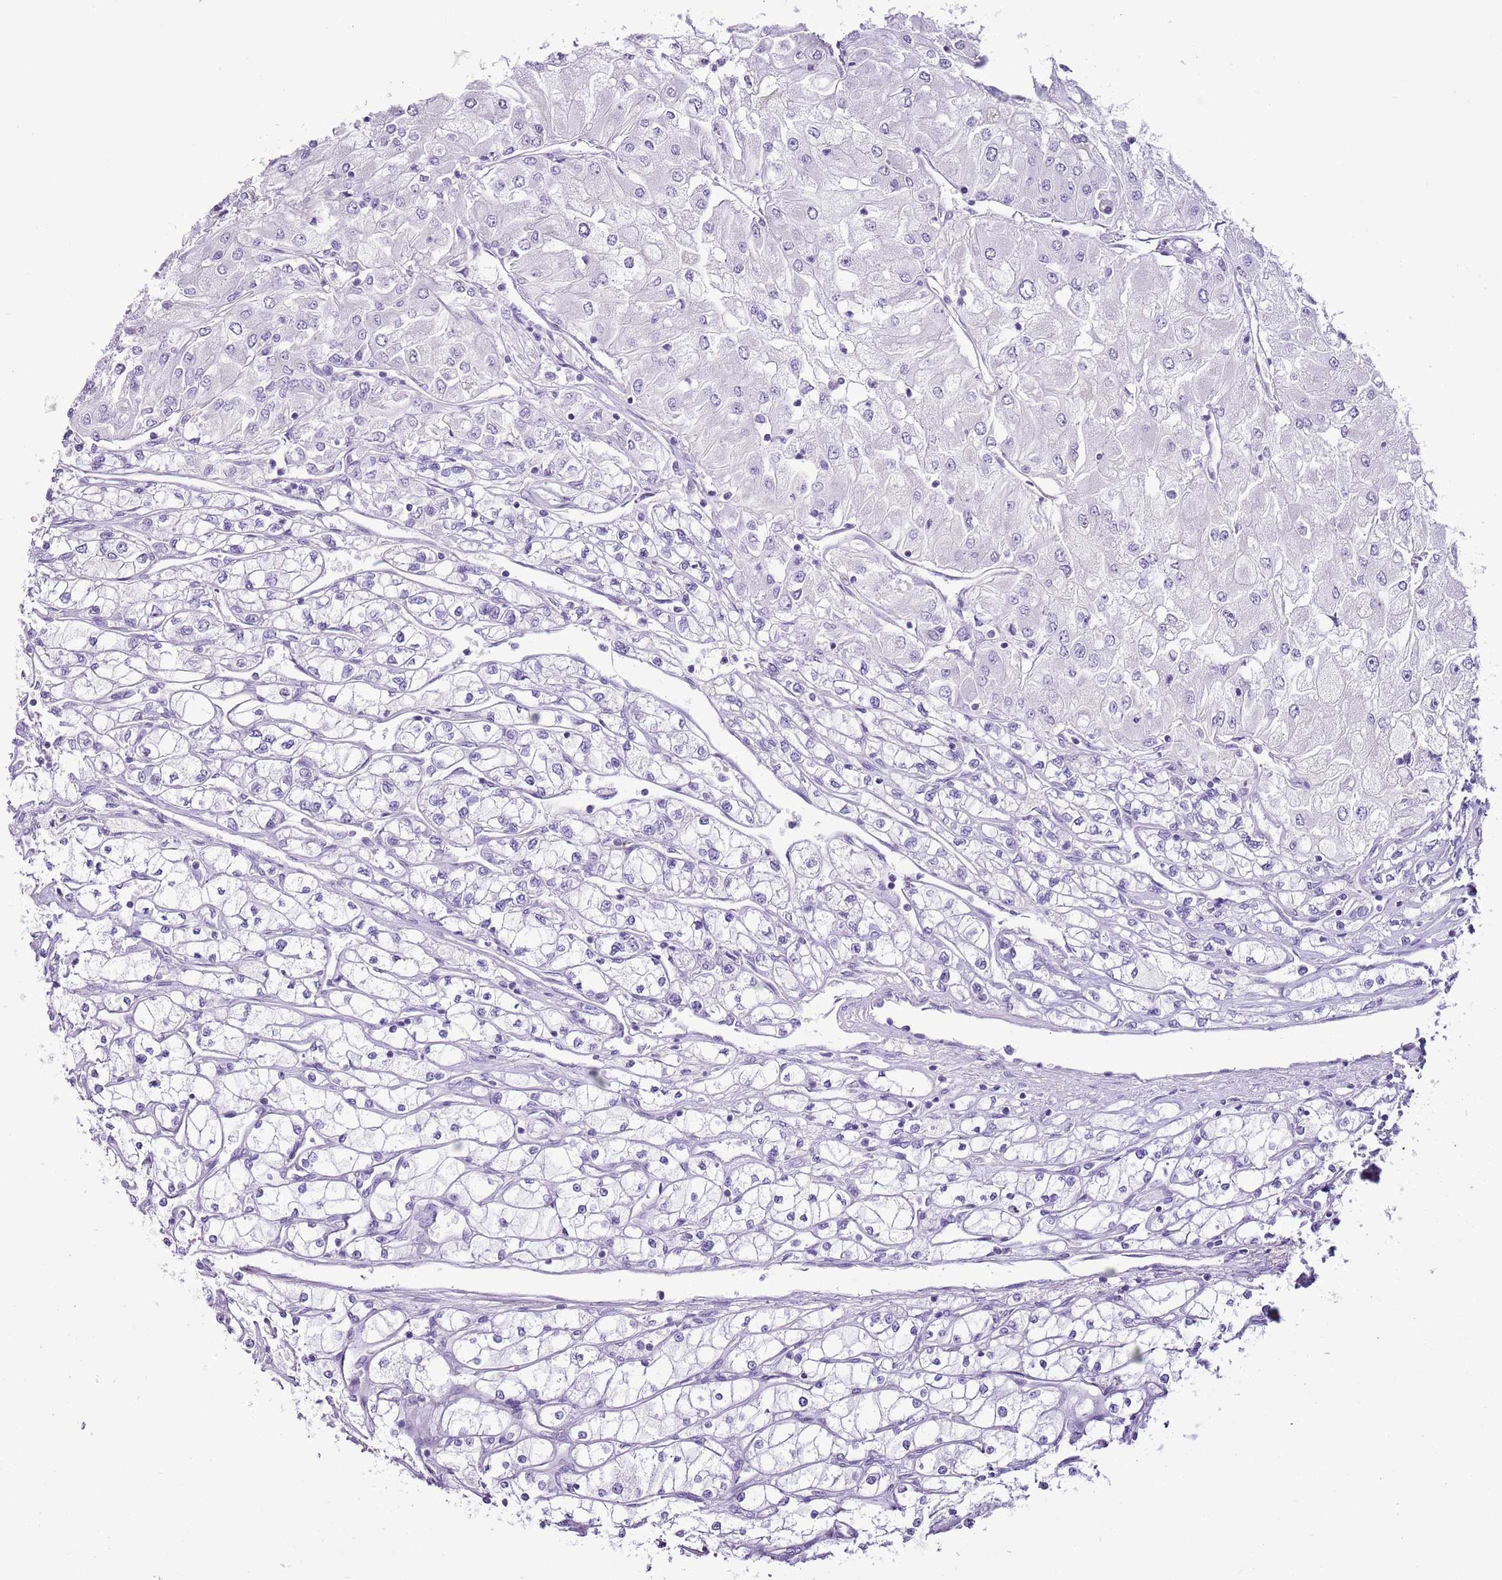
{"staining": {"intensity": "negative", "quantity": "none", "location": "none"}, "tissue": "renal cancer", "cell_type": "Tumor cells", "image_type": "cancer", "snomed": [{"axis": "morphology", "description": "Adenocarcinoma, NOS"}, {"axis": "topography", "description": "Kidney"}], "caption": "An IHC photomicrograph of renal cancer is shown. There is no staining in tumor cells of renal cancer. (Stains: DAB IHC with hematoxylin counter stain, Microscopy: brightfield microscopy at high magnification).", "gene": "SLC23A1", "patient": {"sex": "male", "age": 80}}